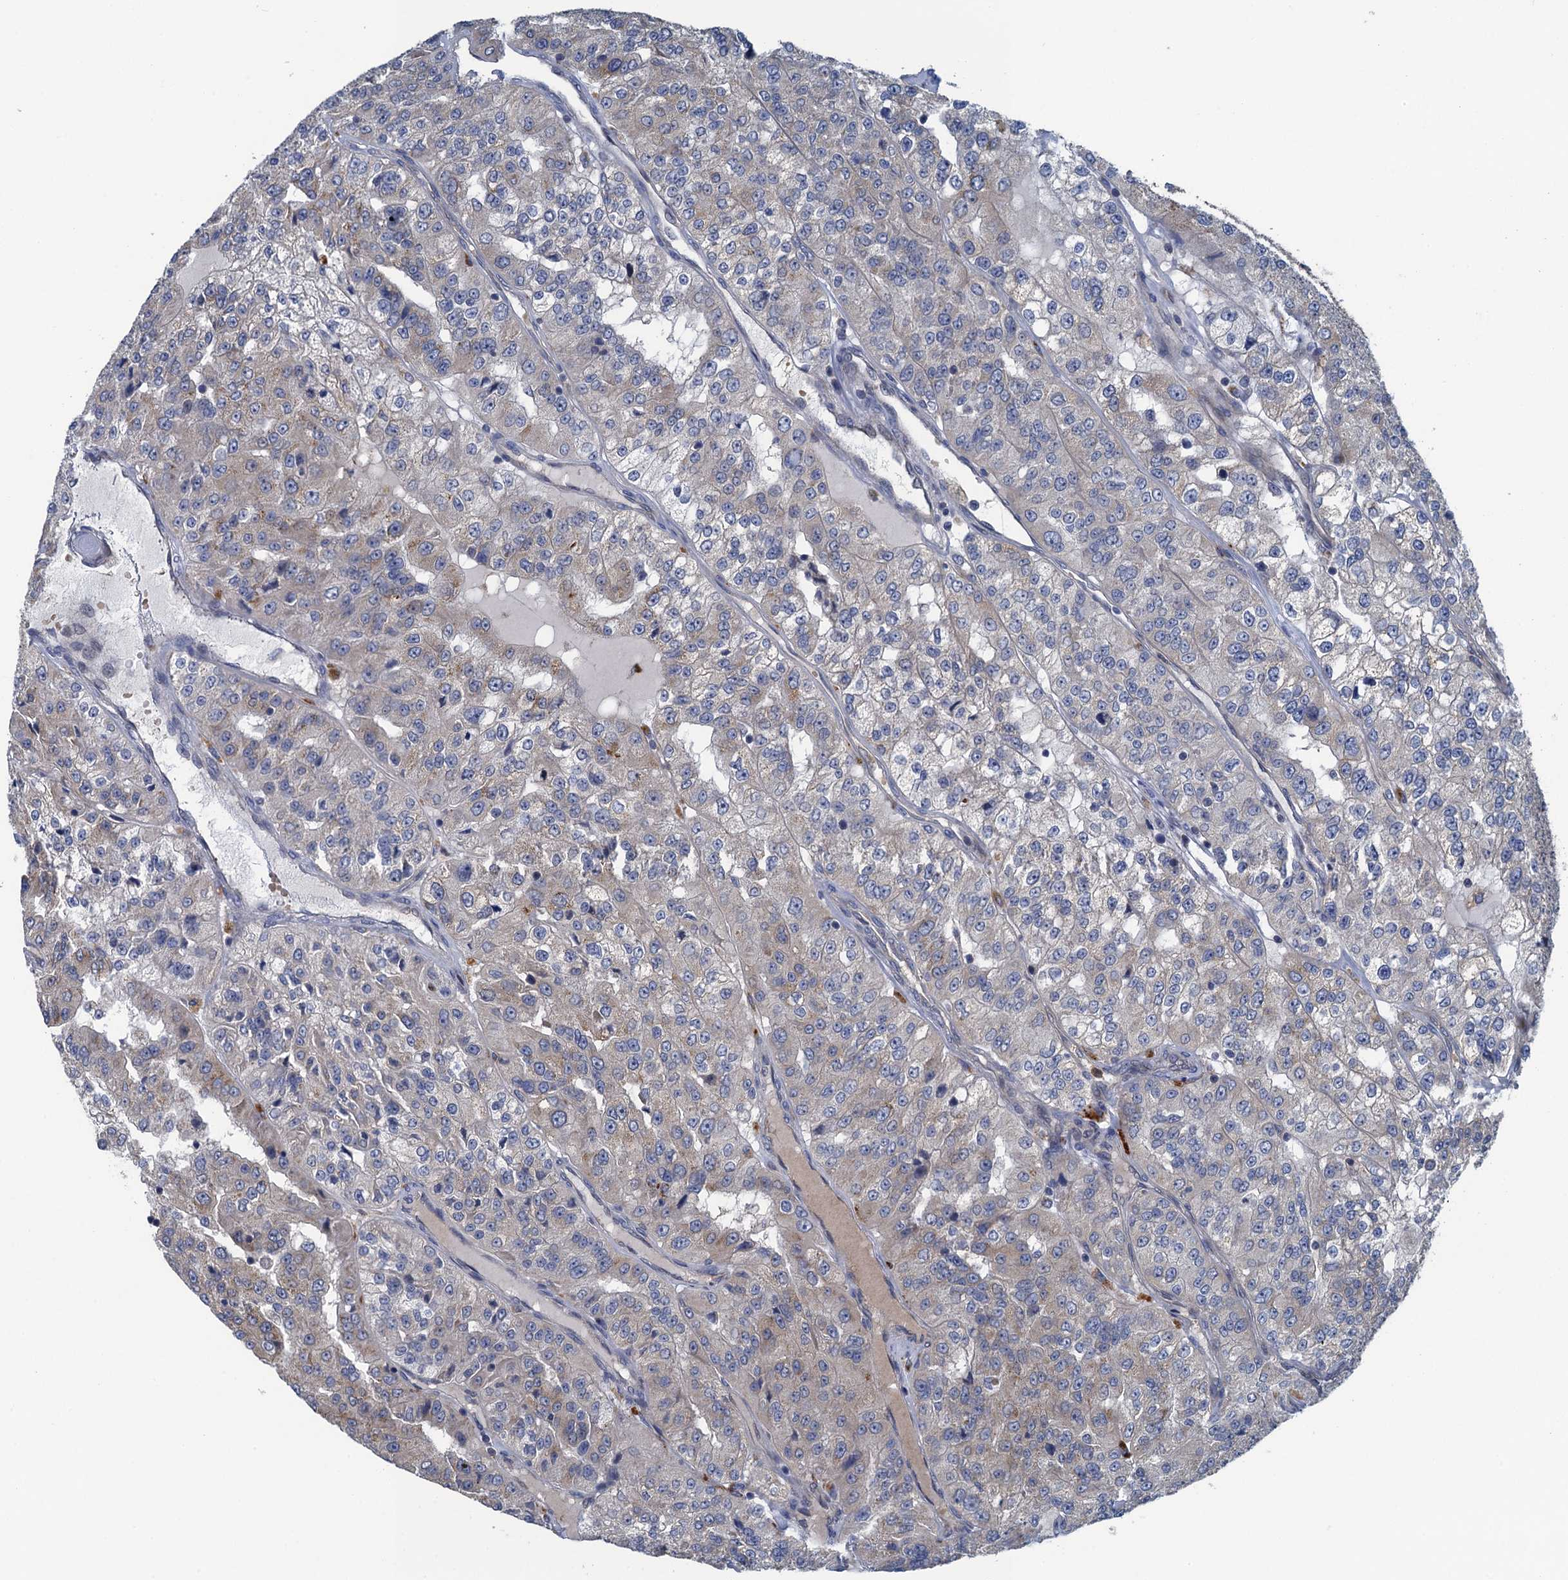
{"staining": {"intensity": "weak", "quantity": "<25%", "location": "cytoplasmic/membranous"}, "tissue": "renal cancer", "cell_type": "Tumor cells", "image_type": "cancer", "snomed": [{"axis": "morphology", "description": "Adenocarcinoma, NOS"}, {"axis": "topography", "description": "Kidney"}], "caption": "High magnification brightfield microscopy of renal adenocarcinoma stained with DAB (brown) and counterstained with hematoxylin (blue): tumor cells show no significant staining.", "gene": "KBTBD8", "patient": {"sex": "female", "age": 63}}